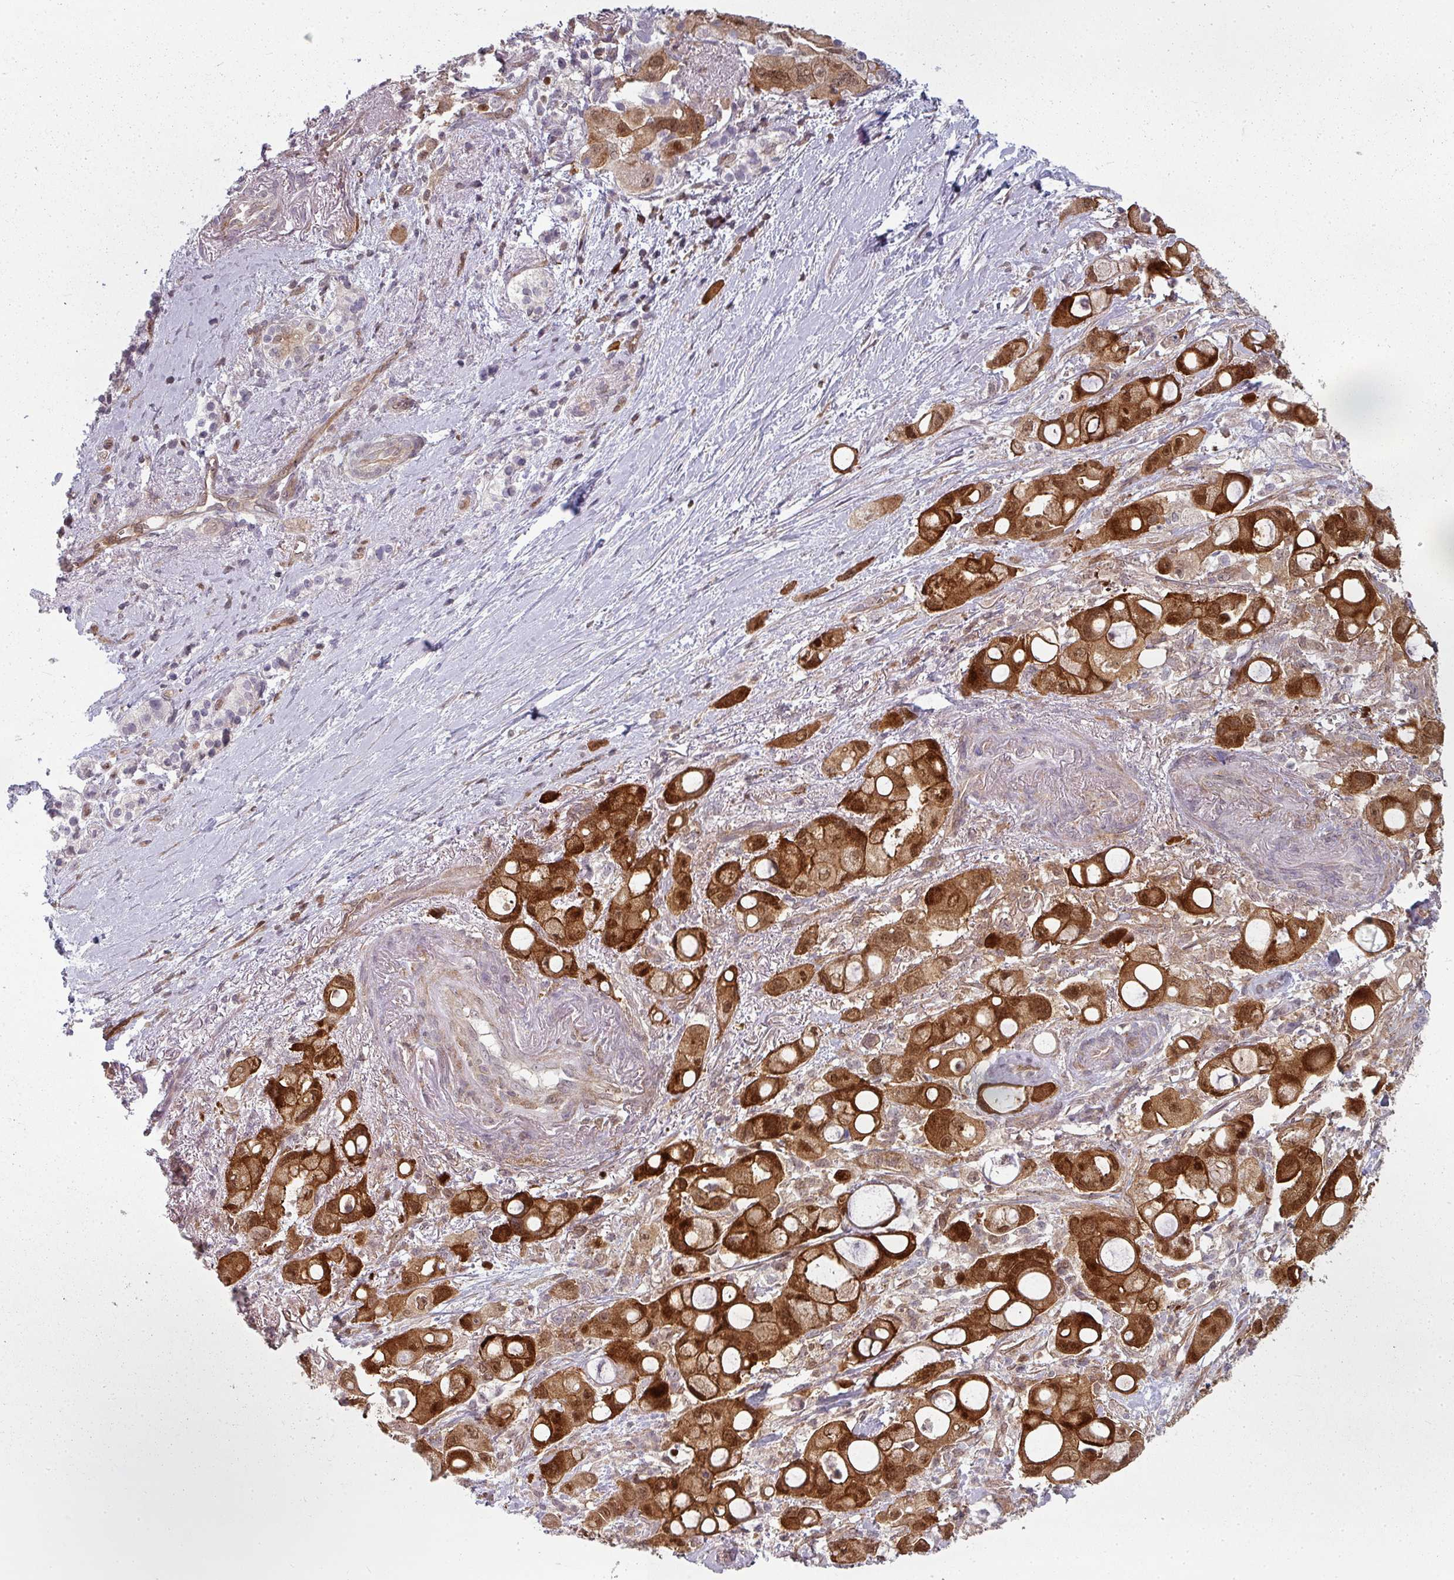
{"staining": {"intensity": "strong", "quantity": ">75%", "location": "cytoplasmic/membranous,nuclear"}, "tissue": "pancreatic cancer", "cell_type": "Tumor cells", "image_type": "cancer", "snomed": [{"axis": "morphology", "description": "Adenocarcinoma, NOS"}, {"axis": "topography", "description": "Pancreas"}], "caption": "Immunohistochemical staining of human pancreatic adenocarcinoma displays high levels of strong cytoplasmic/membranous and nuclear protein staining in approximately >75% of tumor cells. Immunohistochemistry (ihc) stains the protein in brown and the nuclei are stained blue.", "gene": "CLIC1", "patient": {"sex": "male", "age": 68}}